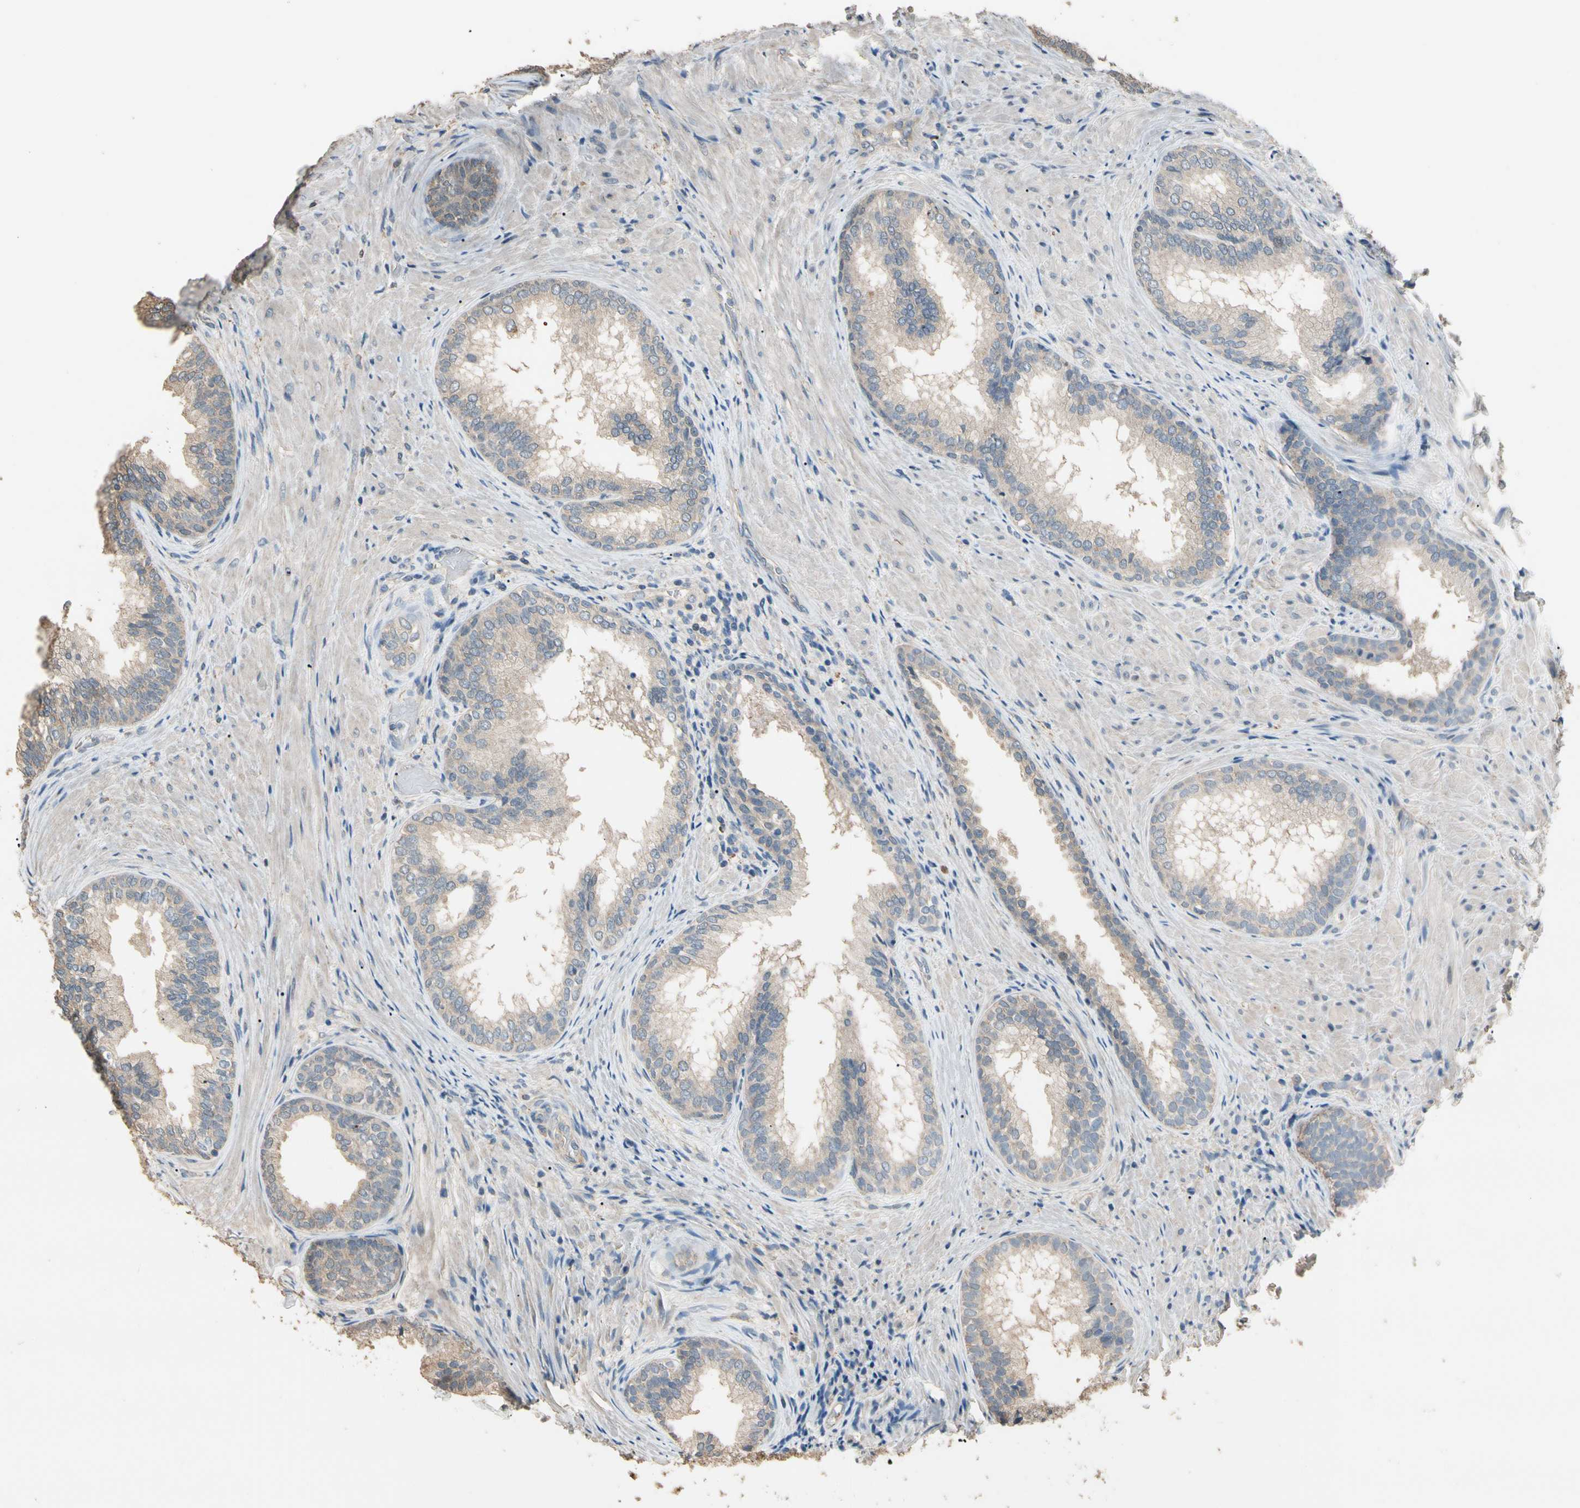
{"staining": {"intensity": "weak", "quantity": ">75%", "location": "cytoplasmic/membranous"}, "tissue": "prostate", "cell_type": "Glandular cells", "image_type": "normal", "snomed": [{"axis": "morphology", "description": "Normal tissue, NOS"}, {"axis": "topography", "description": "Prostate"}], "caption": "This photomicrograph demonstrates unremarkable prostate stained with IHC to label a protein in brown. The cytoplasmic/membranous of glandular cells show weak positivity for the protein. Nuclei are counter-stained blue.", "gene": "CDH6", "patient": {"sex": "male", "age": 76}}